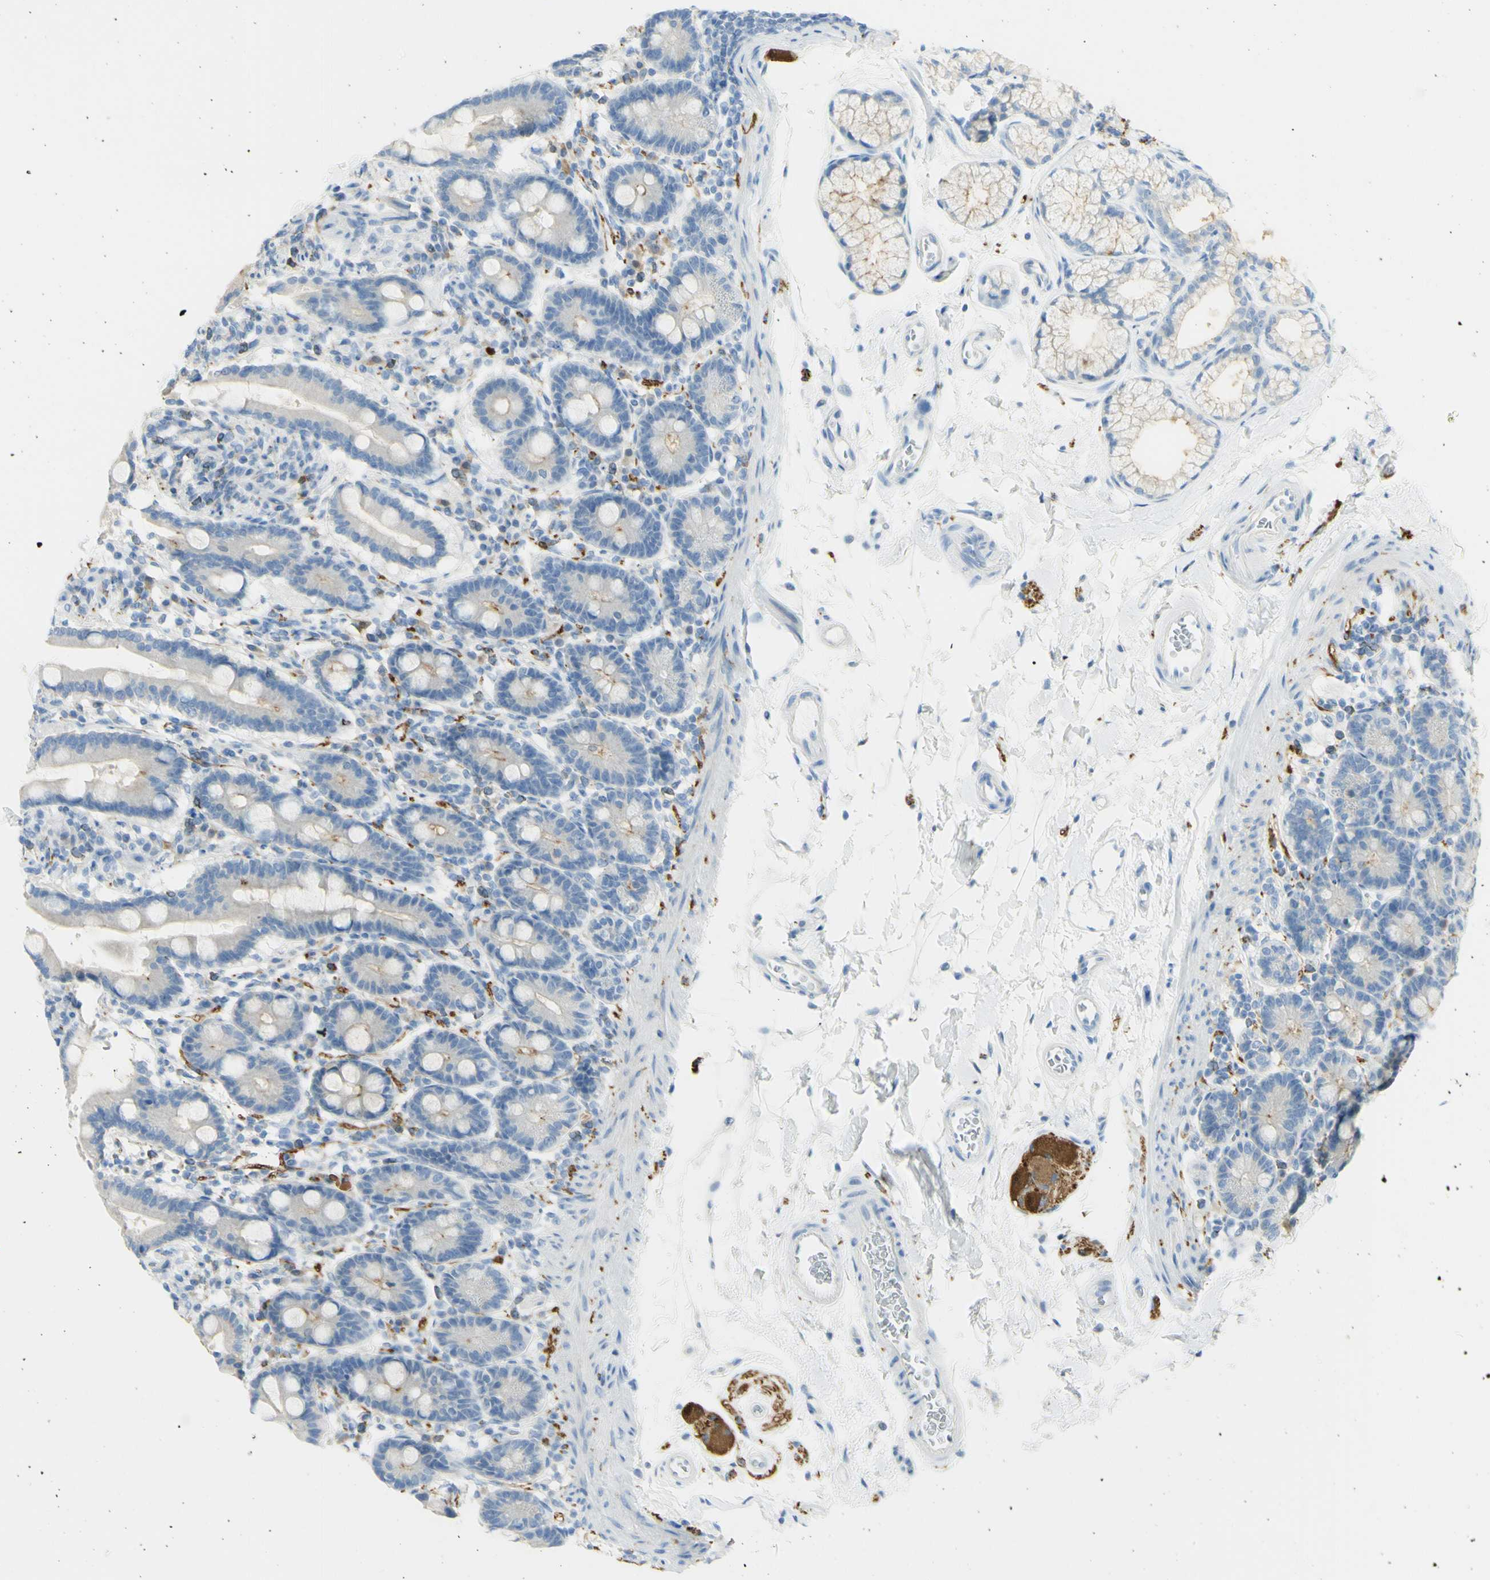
{"staining": {"intensity": "negative", "quantity": "none", "location": "none"}, "tissue": "duodenum", "cell_type": "Glandular cells", "image_type": "normal", "snomed": [{"axis": "morphology", "description": "Normal tissue, NOS"}, {"axis": "topography", "description": "Duodenum"}], "caption": "An image of human duodenum is negative for staining in glandular cells. The staining is performed using DAB brown chromogen with nuclei counter-stained in using hematoxylin.", "gene": "TSPAN1", "patient": {"sex": "male", "age": 54}}